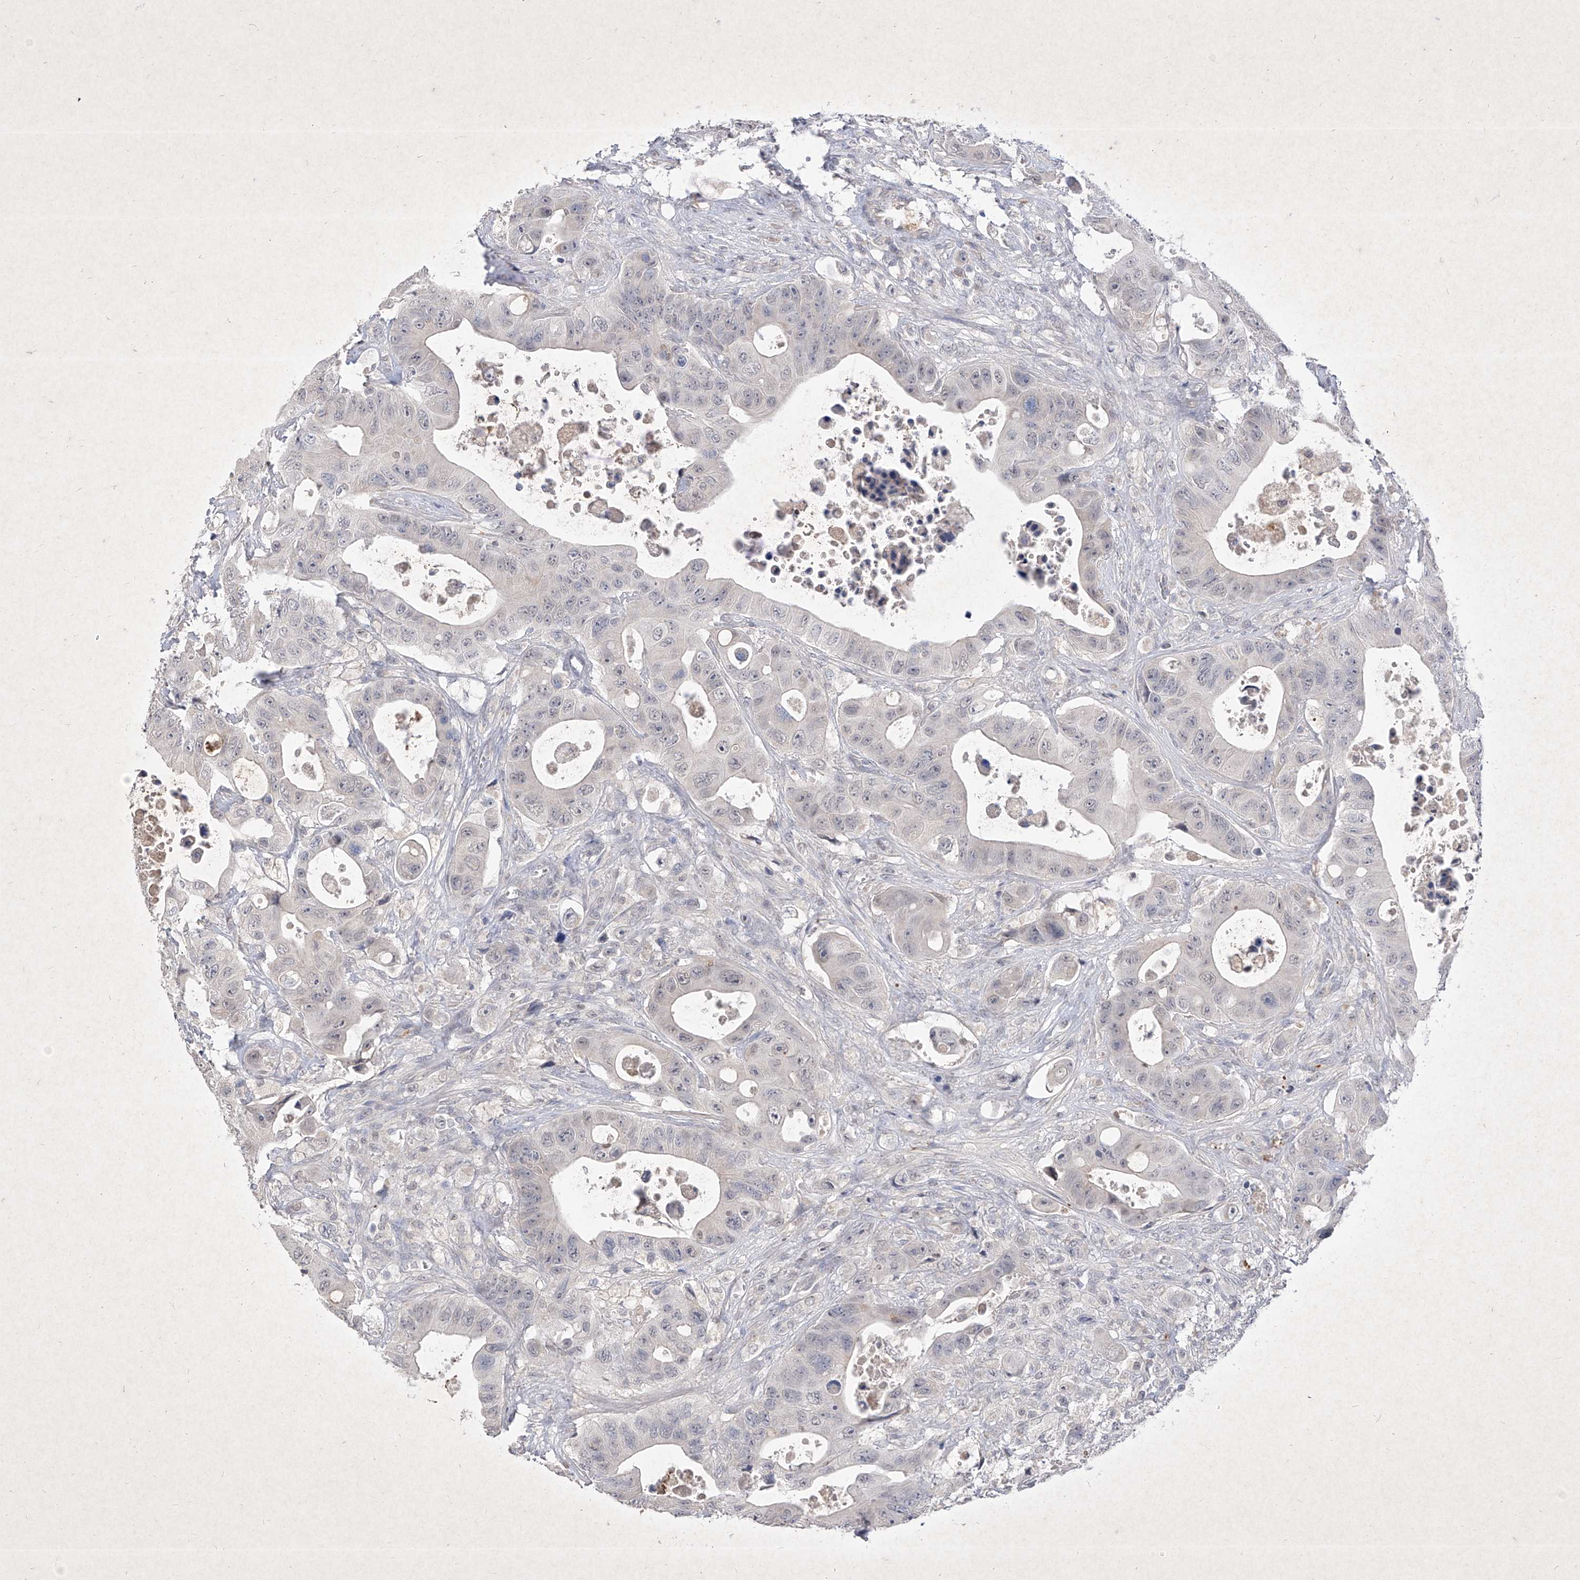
{"staining": {"intensity": "negative", "quantity": "none", "location": "none"}, "tissue": "colorectal cancer", "cell_type": "Tumor cells", "image_type": "cancer", "snomed": [{"axis": "morphology", "description": "Adenocarcinoma, NOS"}, {"axis": "topography", "description": "Colon"}], "caption": "High power microscopy photomicrograph of an immunohistochemistry image of colorectal cancer, revealing no significant positivity in tumor cells.", "gene": "C4A", "patient": {"sex": "female", "age": 46}}